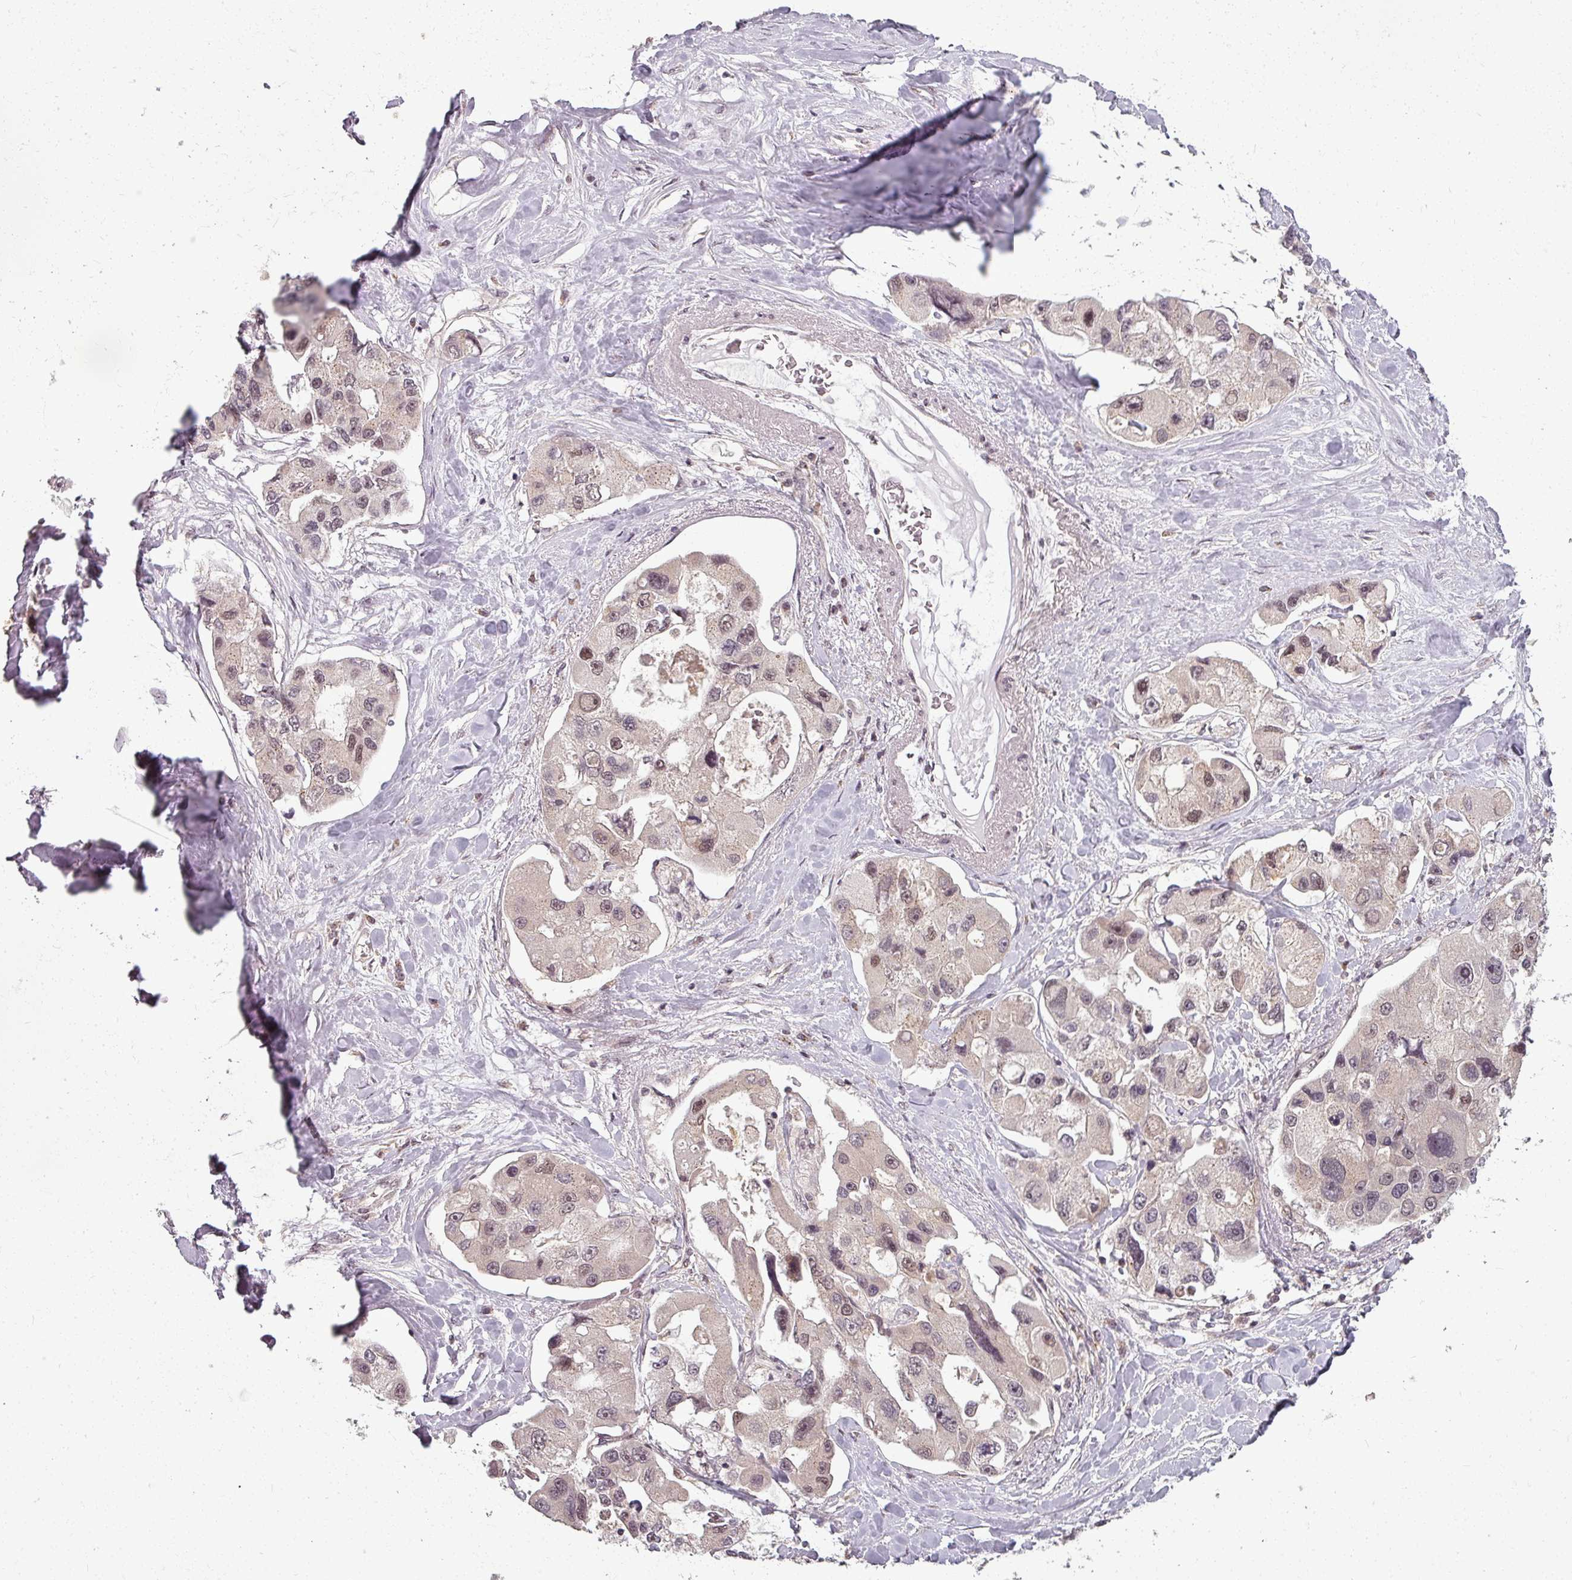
{"staining": {"intensity": "weak", "quantity": "25%-75%", "location": "nuclear"}, "tissue": "lung cancer", "cell_type": "Tumor cells", "image_type": "cancer", "snomed": [{"axis": "morphology", "description": "Adenocarcinoma, NOS"}, {"axis": "topography", "description": "Lung"}], "caption": "An immunohistochemistry image of neoplastic tissue is shown. Protein staining in brown highlights weak nuclear positivity in lung cancer (adenocarcinoma) within tumor cells.", "gene": "CLIC1", "patient": {"sex": "female", "age": 54}}